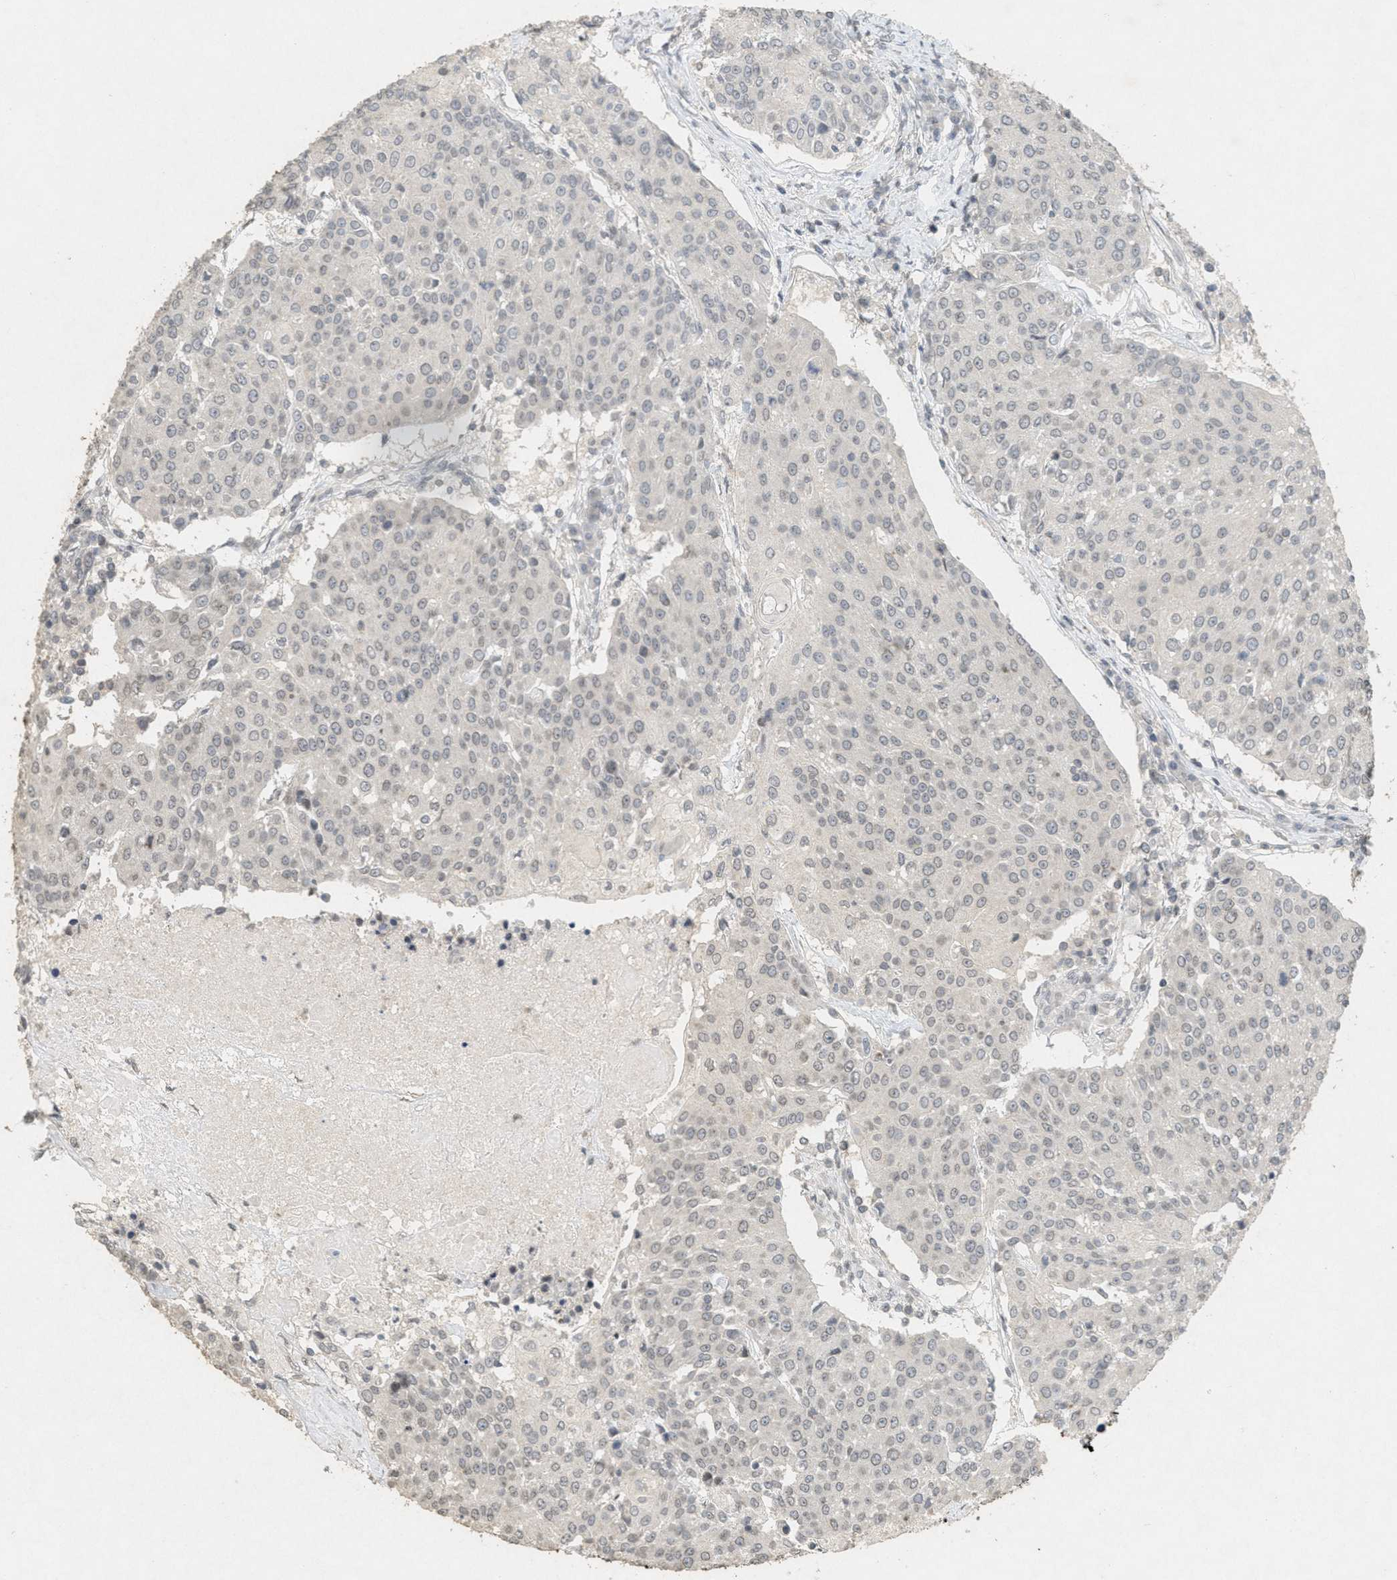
{"staining": {"intensity": "negative", "quantity": "none", "location": "none"}, "tissue": "urothelial cancer", "cell_type": "Tumor cells", "image_type": "cancer", "snomed": [{"axis": "morphology", "description": "Urothelial carcinoma, High grade"}, {"axis": "topography", "description": "Urinary bladder"}], "caption": "Tumor cells show no significant protein staining in urothelial cancer.", "gene": "ABHD6", "patient": {"sex": "female", "age": 85}}